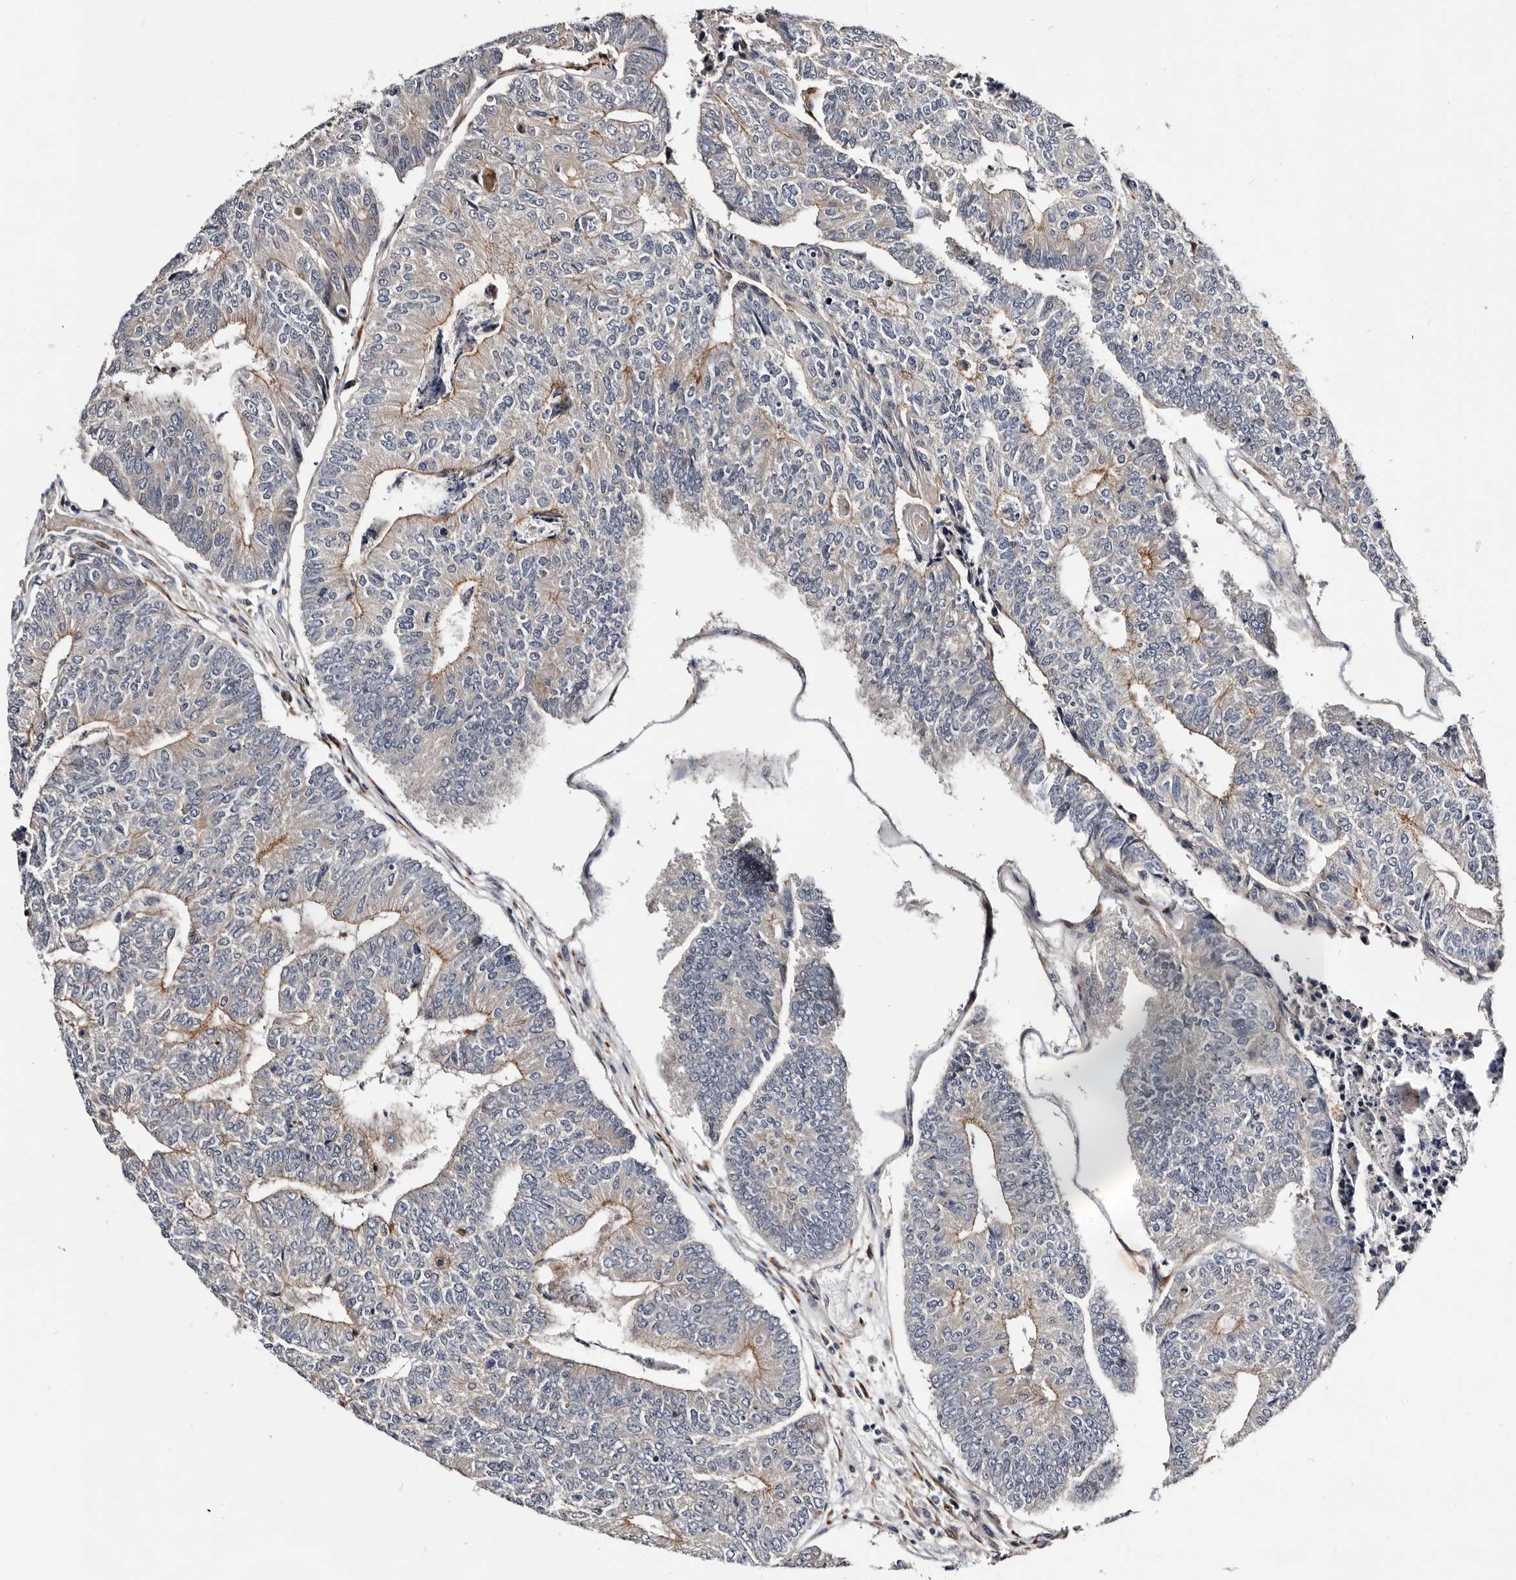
{"staining": {"intensity": "moderate", "quantity": "<25%", "location": "cytoplasmic/membranous"}, "tissue": "colorectal cancer", "cell_type": "Tumor cells", "image_type": "cancer", "snomed": [{"axis": "morphology", "description": "Adenocarcinoma, NOS"}, {"axis": "topography", "description": "Colon"}], "caption": "DAB immunohistochemical staining of colorectal adenocarcinoma demonstrates moderate cytoplasmic/membranous protein staining in about <25% of tumor cells.", "gene": "USH1C", "patient": {"sex": "female", "age": 67}}